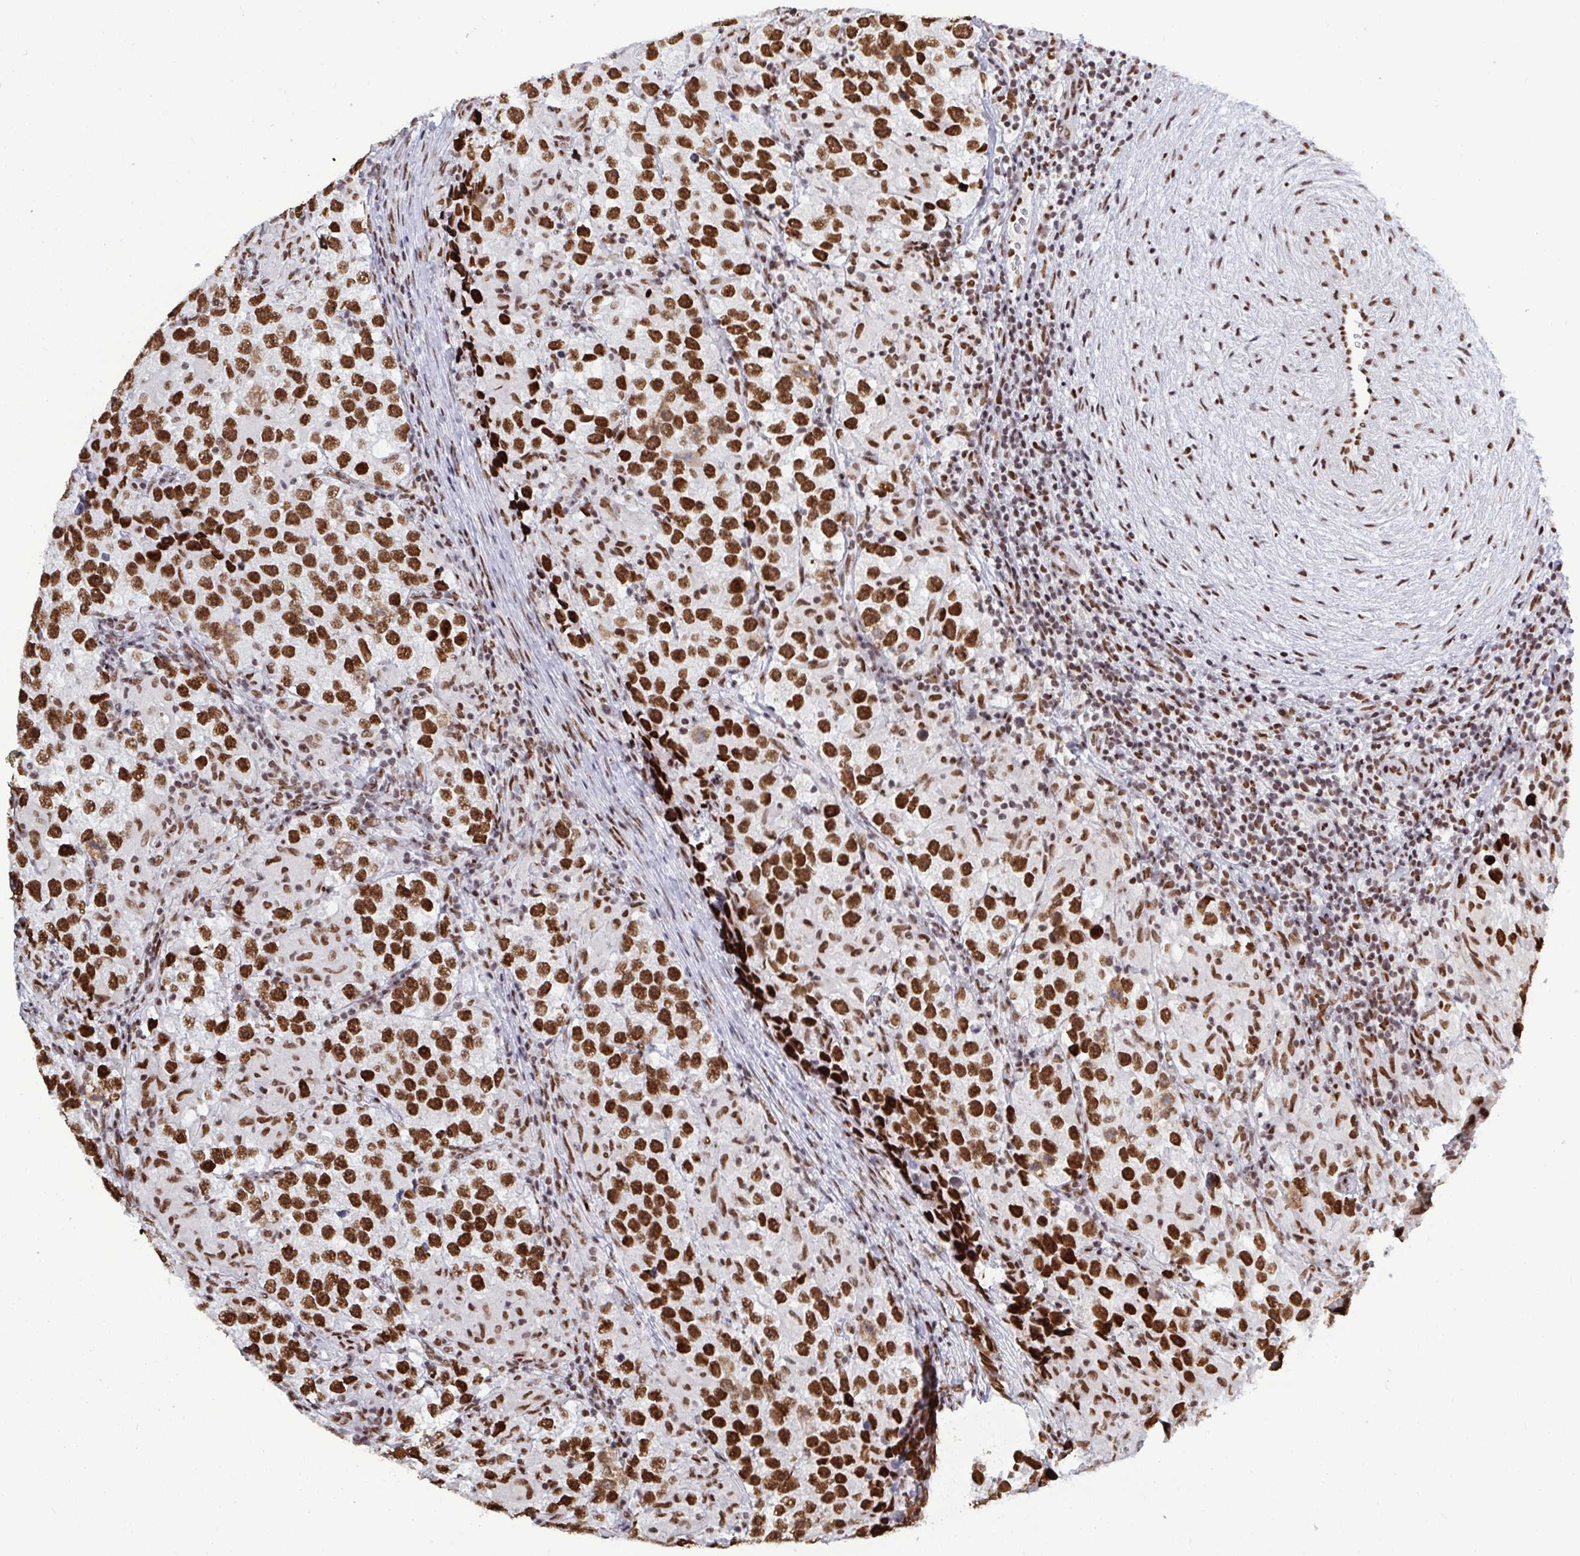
{"staining": {"intensity": "strong", "quantity": ">75%", "location": "nuclear"}, "tissue": "testis cancer", "cell_type": "Tumor cells", "image_type": "cancer", "snomed": [{"axis": "morphology", "description": "Seminoma, NOS"}, {"axis": "topography", "description": "Testis"}], "caption": "Protein staining of seminoma (testis) tissue reveals strong nuclear positivity in approximately >75% of tumor cells. (Stains: DAB in brown, nuclei in blue, Microscopy: brightfield microscopy at high magnification).", "gene": "ZNF607", "patient": {"sex": "male", "age": 46}}